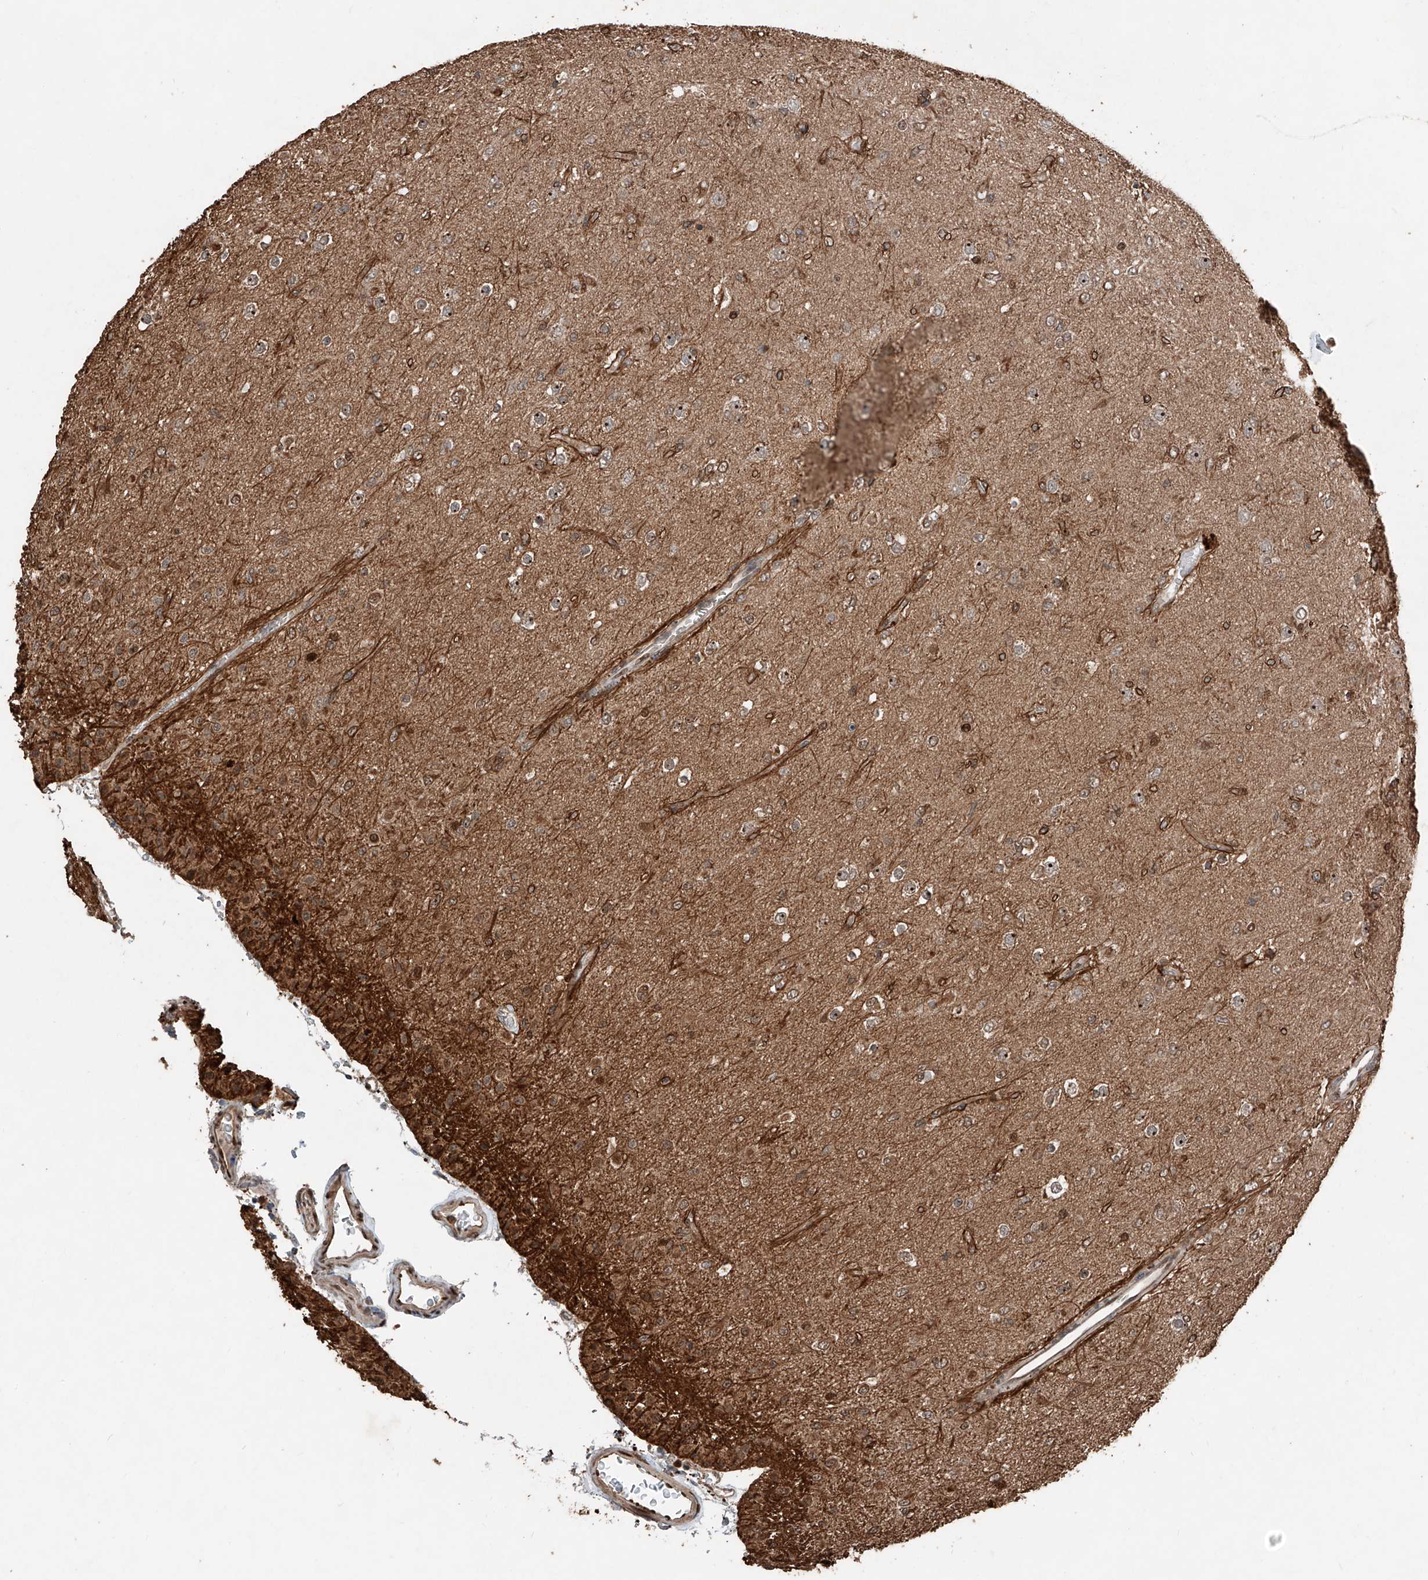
{"staining": {"intensity": "weak", "quantity": "25%-75%", "location": "cytoplasmic/membranous"}, "tissue": "glioma", "cell_type": "Tumor cells", "image_type": "cancer", "snomed": [{"axis": "morphology", "description": "Glioma, malignant, Low grade"}, {"axis": "topography", "description": "Brain"}], "caption": "The image displays staining of malignant low-grade glioma, revealing weak cytoplasmic/membranous protein staining (brown color) within tumor cells.", "gene": "RMND1", "patient": {"sex": "male", "age": 65}}